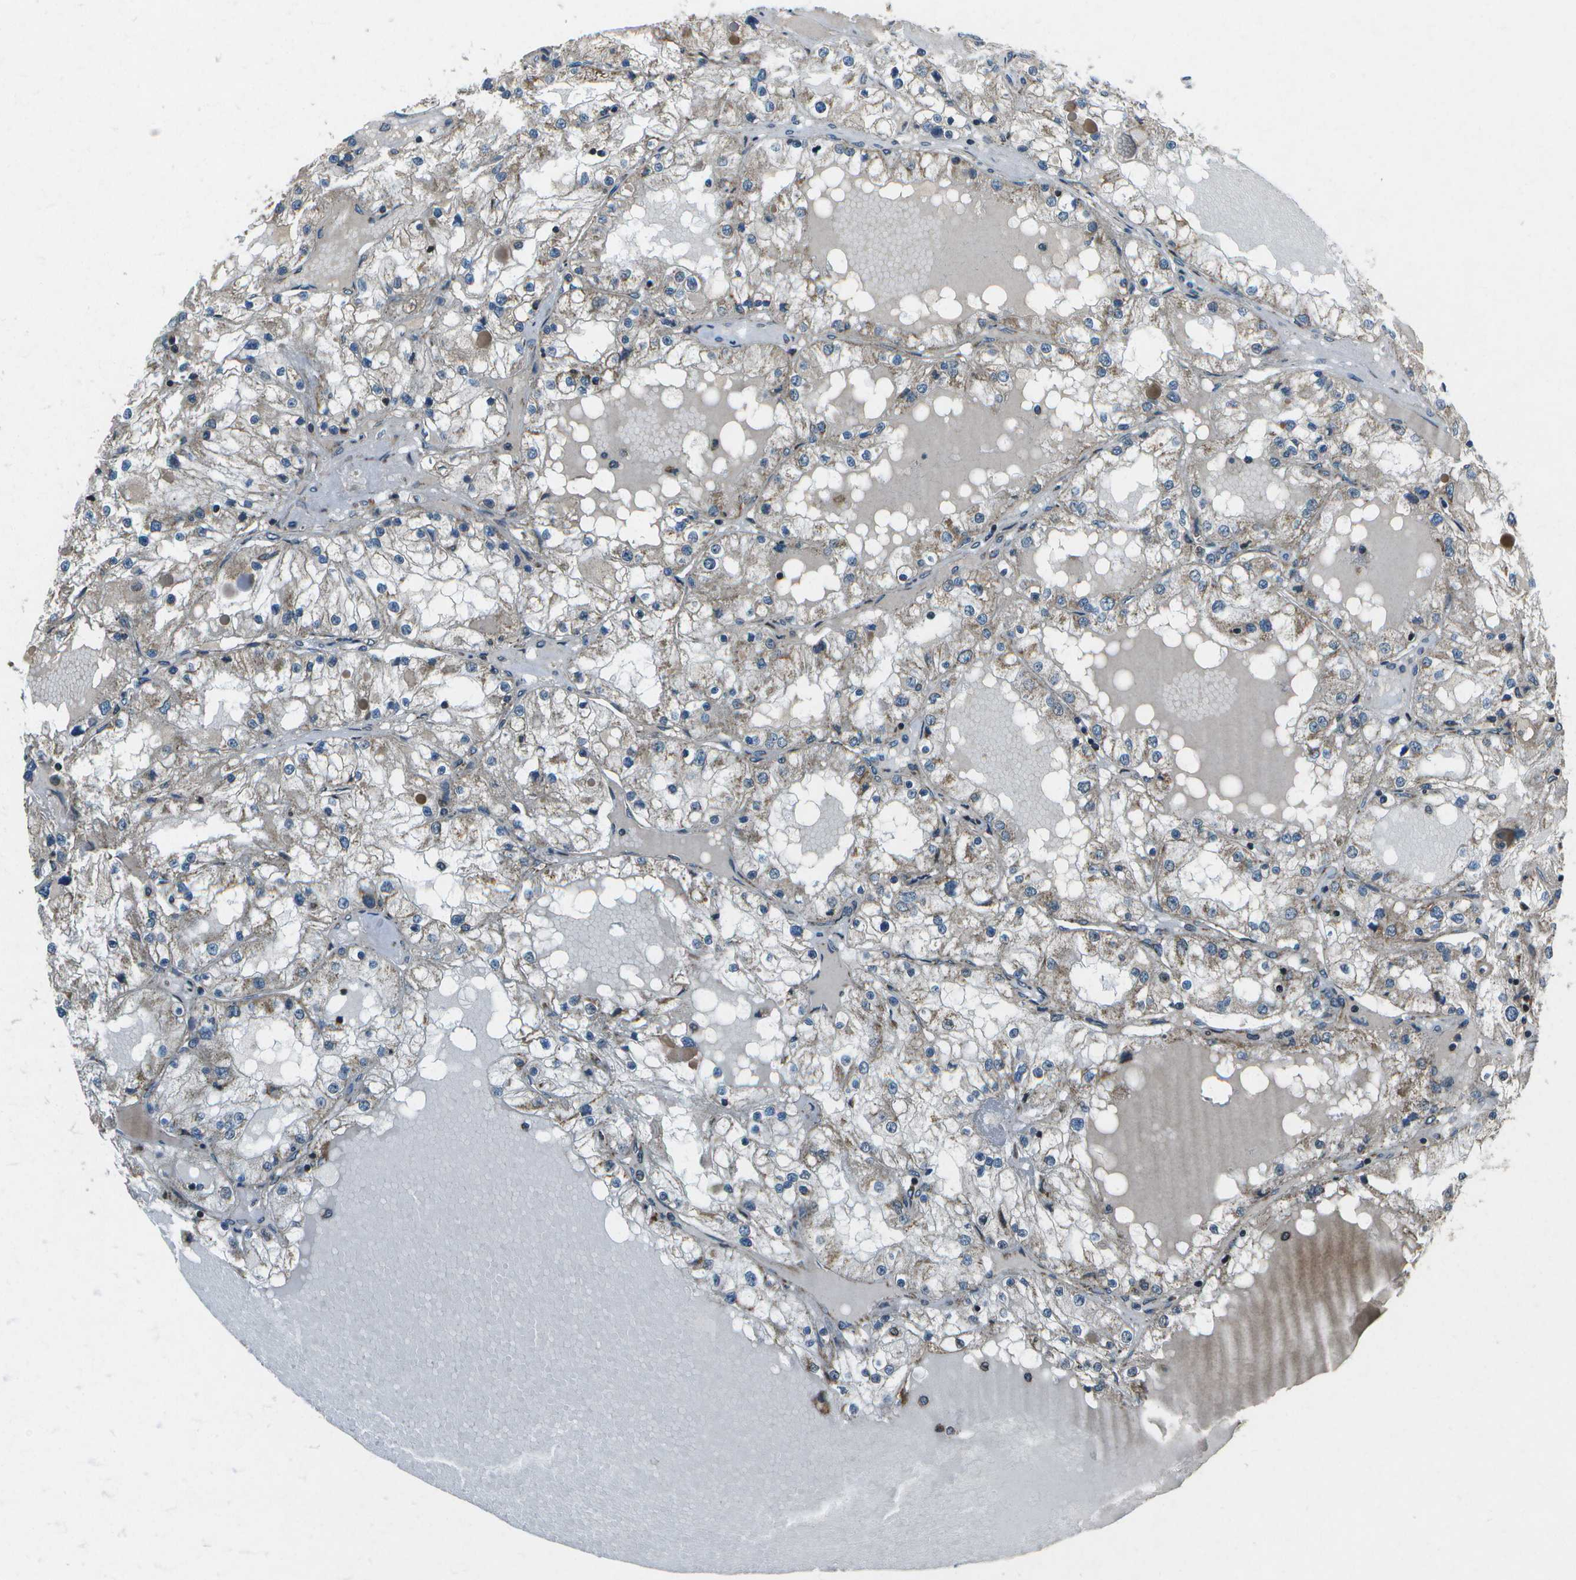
{"staining": {"intensity": "weak", "quantity": "25%-75%", "location": "cytoplasmic/membranous"}, "tissue": "renal cancer", "cell_type": "Tumor cells", "image_type": "cancer", "snomed": [{"axis": "morphology", "description": "Adenocarcinoma, NOS"}, {"axis": "topography", "description": "Kidney"}], "caption": "Protein staining shows weak cytoplasmic/membranous positivity in about 25%-75% of tumor cells in renal adenocarcinoma. (Stains: DAB (3,3'-diaminobenzidine) in brown, nuclei in blue, Microscopy: brightfield microscopy at high magnification).", "gene": "EIF2AK1", "patient": {"sex": "male", "age": 68}}